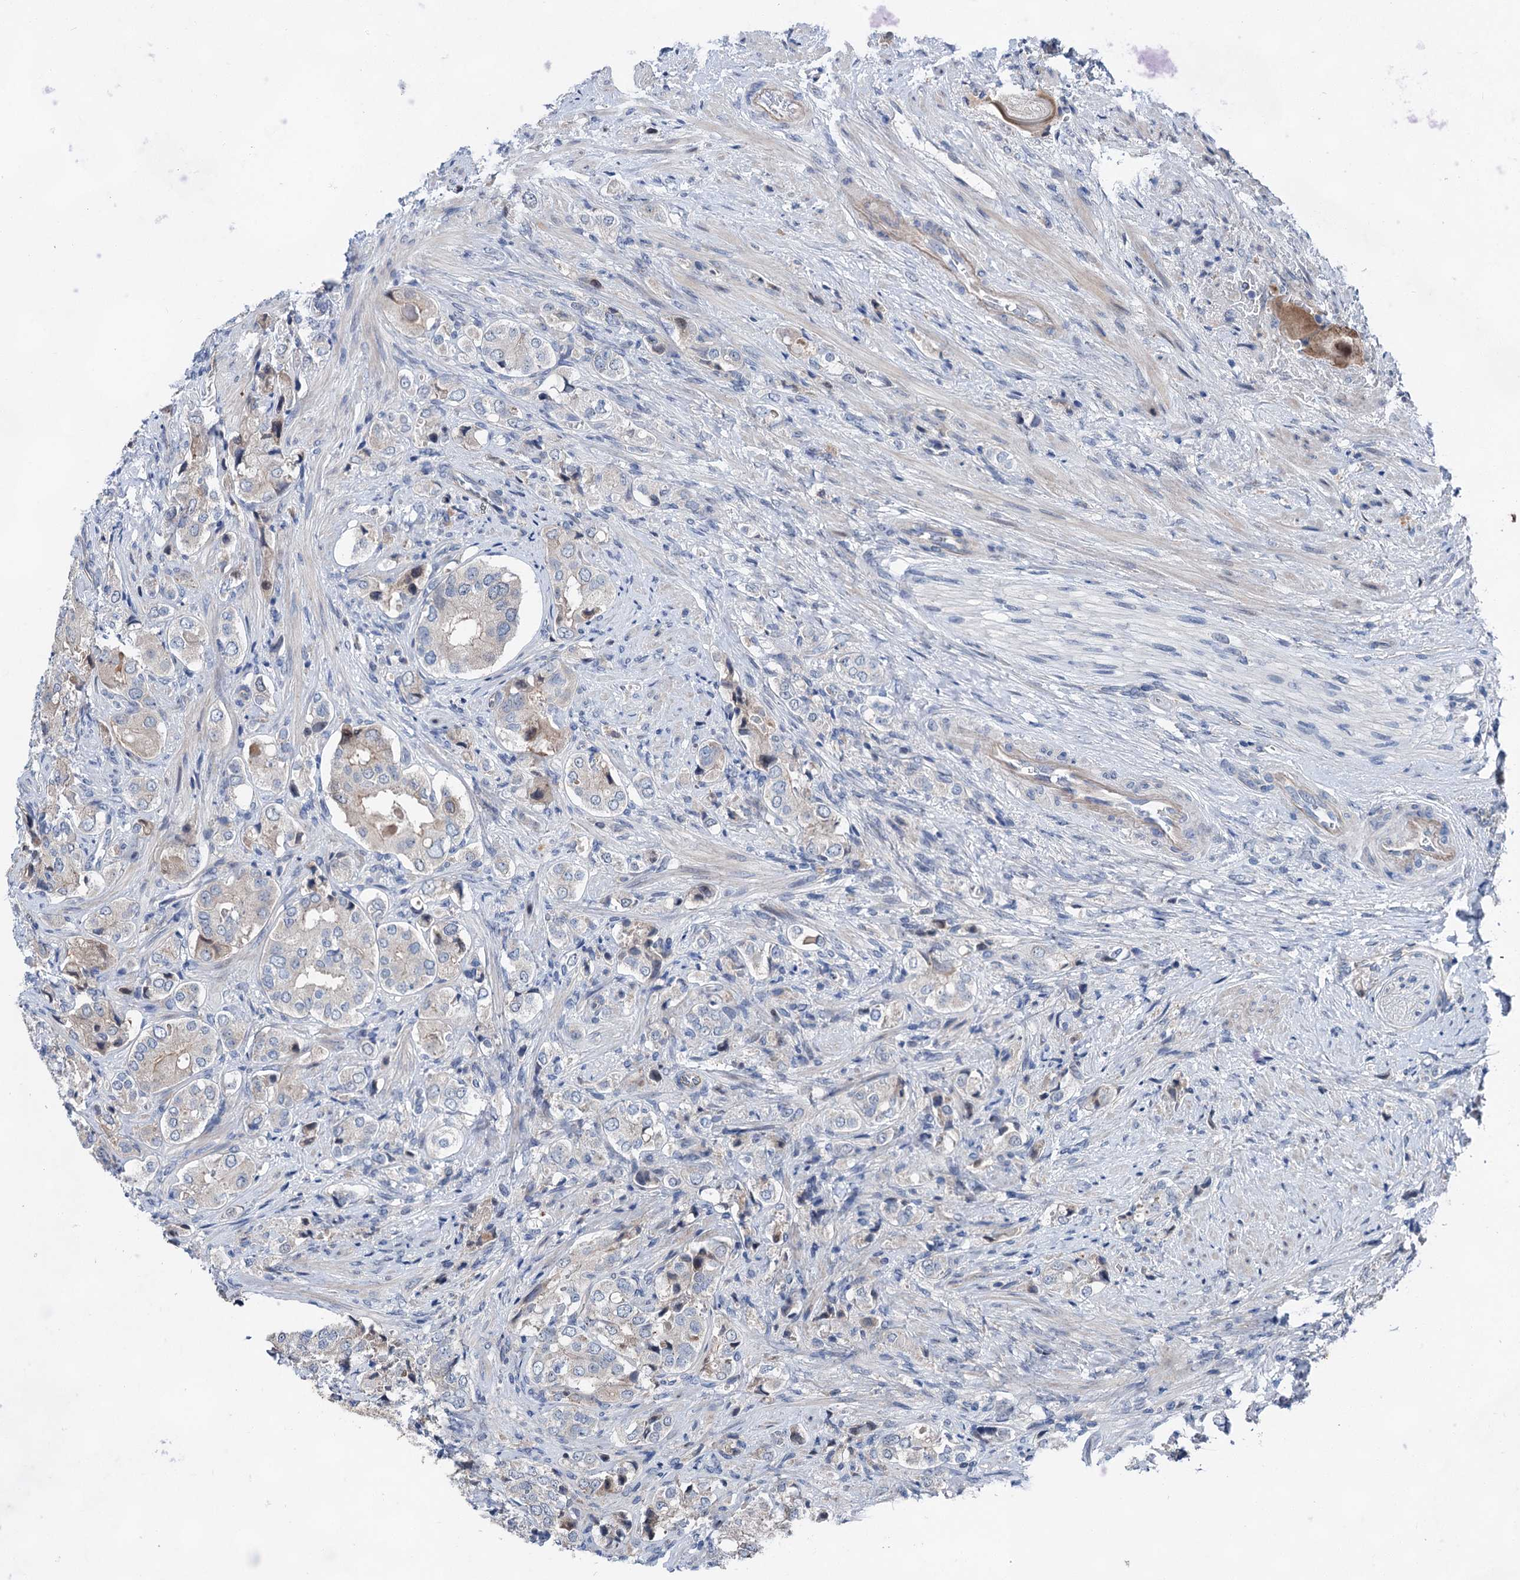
{"staining": {"intensity": "negative", "quantity": "none", "location": "none"}, "tissue": "prostate cancer", "cell_type": "Tumor cells", "image_type": "cancer", "snomed": [{"axis": "morphology", "description": "Adenocarcinoma, High grade"}, {"axis": "topography", "description": "Prostate"}], "caption": "DAB (3,3'-diaminobenzidine) immunohistochemical staining of human prostate cancer reveals no significant positivity in tumor cells. Nuclei are stained in blue.", "gene": "MORN3", "patient": {"sex": "male", "age": 65}}